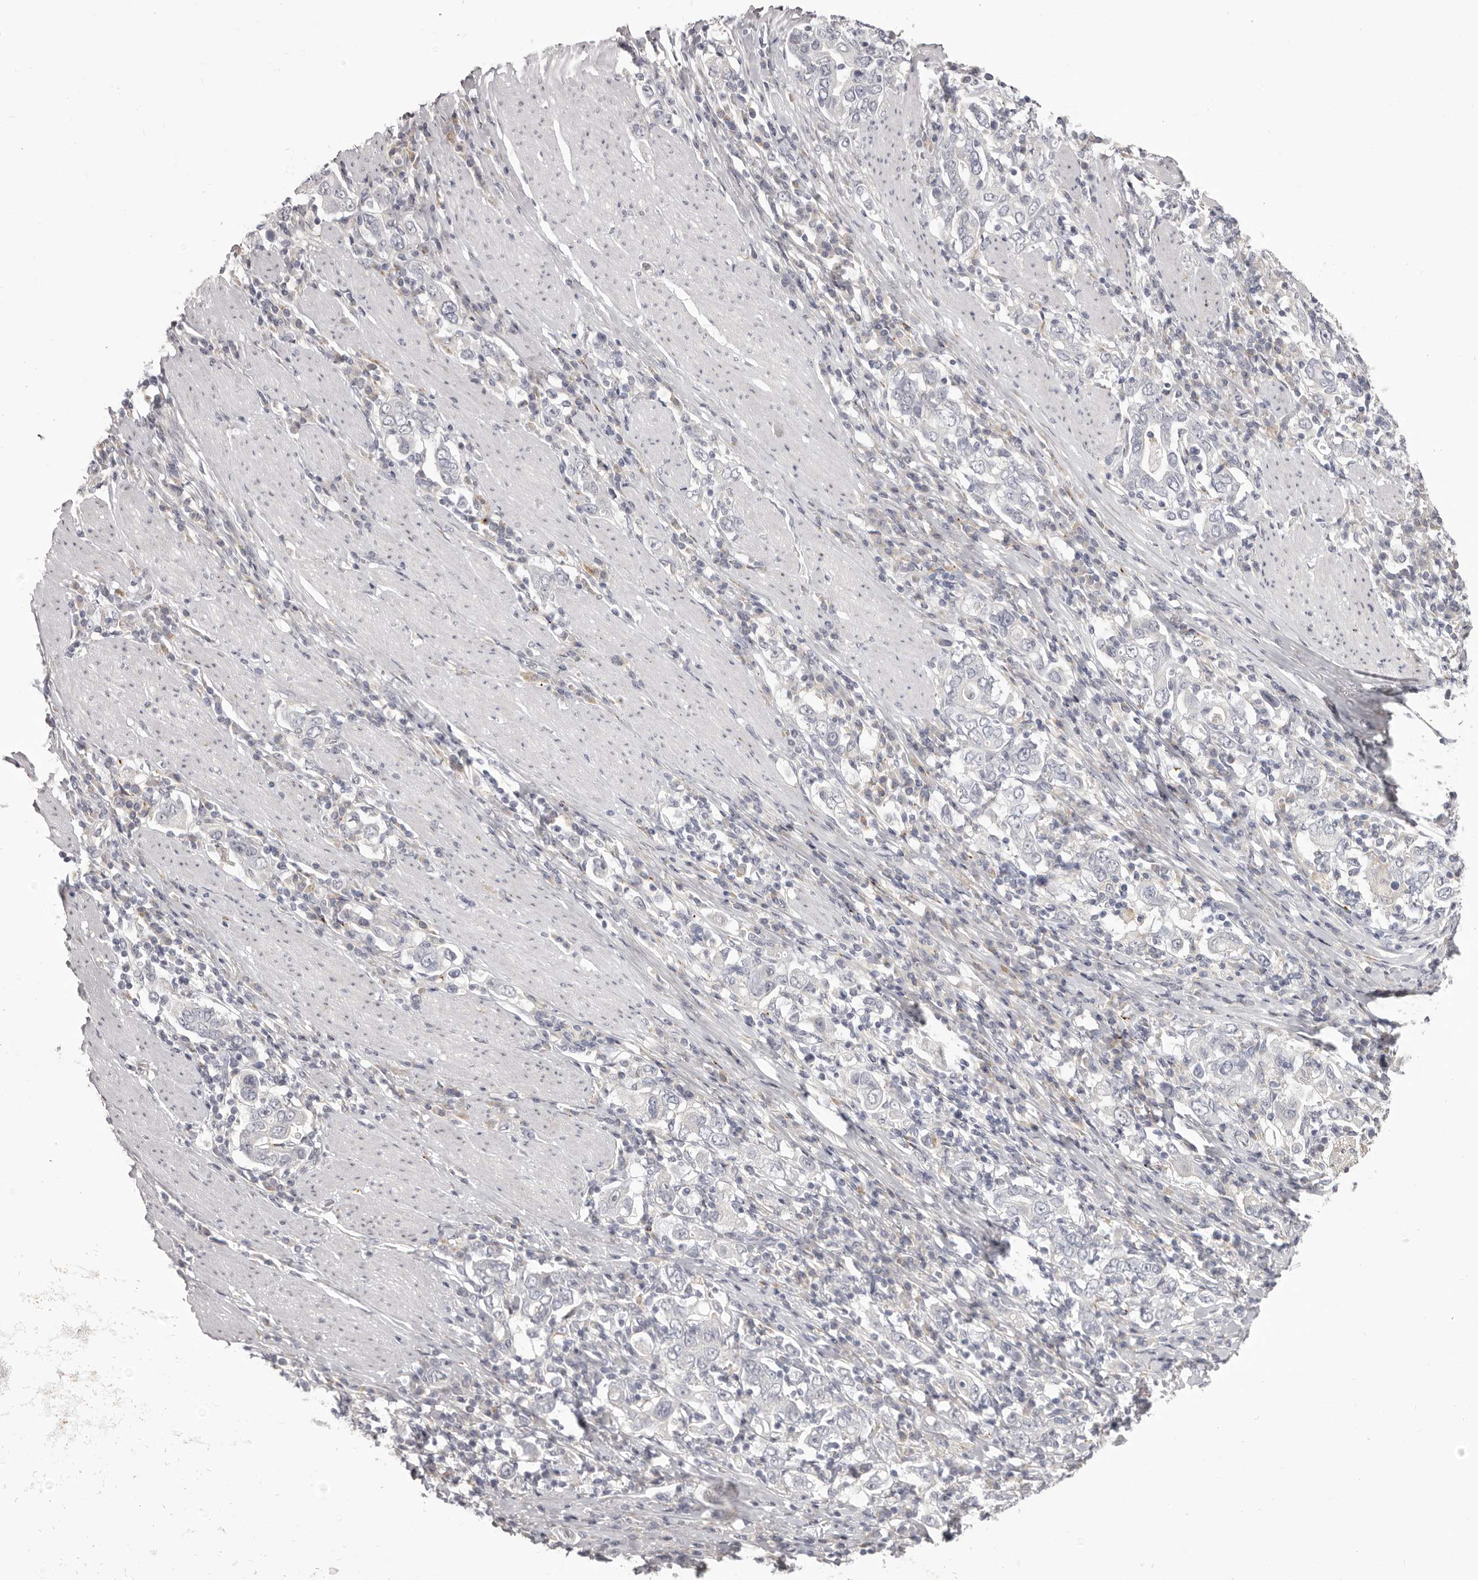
{"staining": {"intensity": "negative", "quantity": "none", "location": "none"}, "tissue": "stomach cancer", "cell_type": "Tumor cells", "image_type": "cancer", "snomed": [{"axis": "morphology", "description": "Adenocarcinoma, NOS"}, {"axis": "topography", "description": "Stomach, upper"}], "caption": "Micrograph shows no protein expression in tumor cells of stomach adenocarcinoma tissue.", "gene": "OTUD3", "patient": {"sex": "male", "age": 62}}